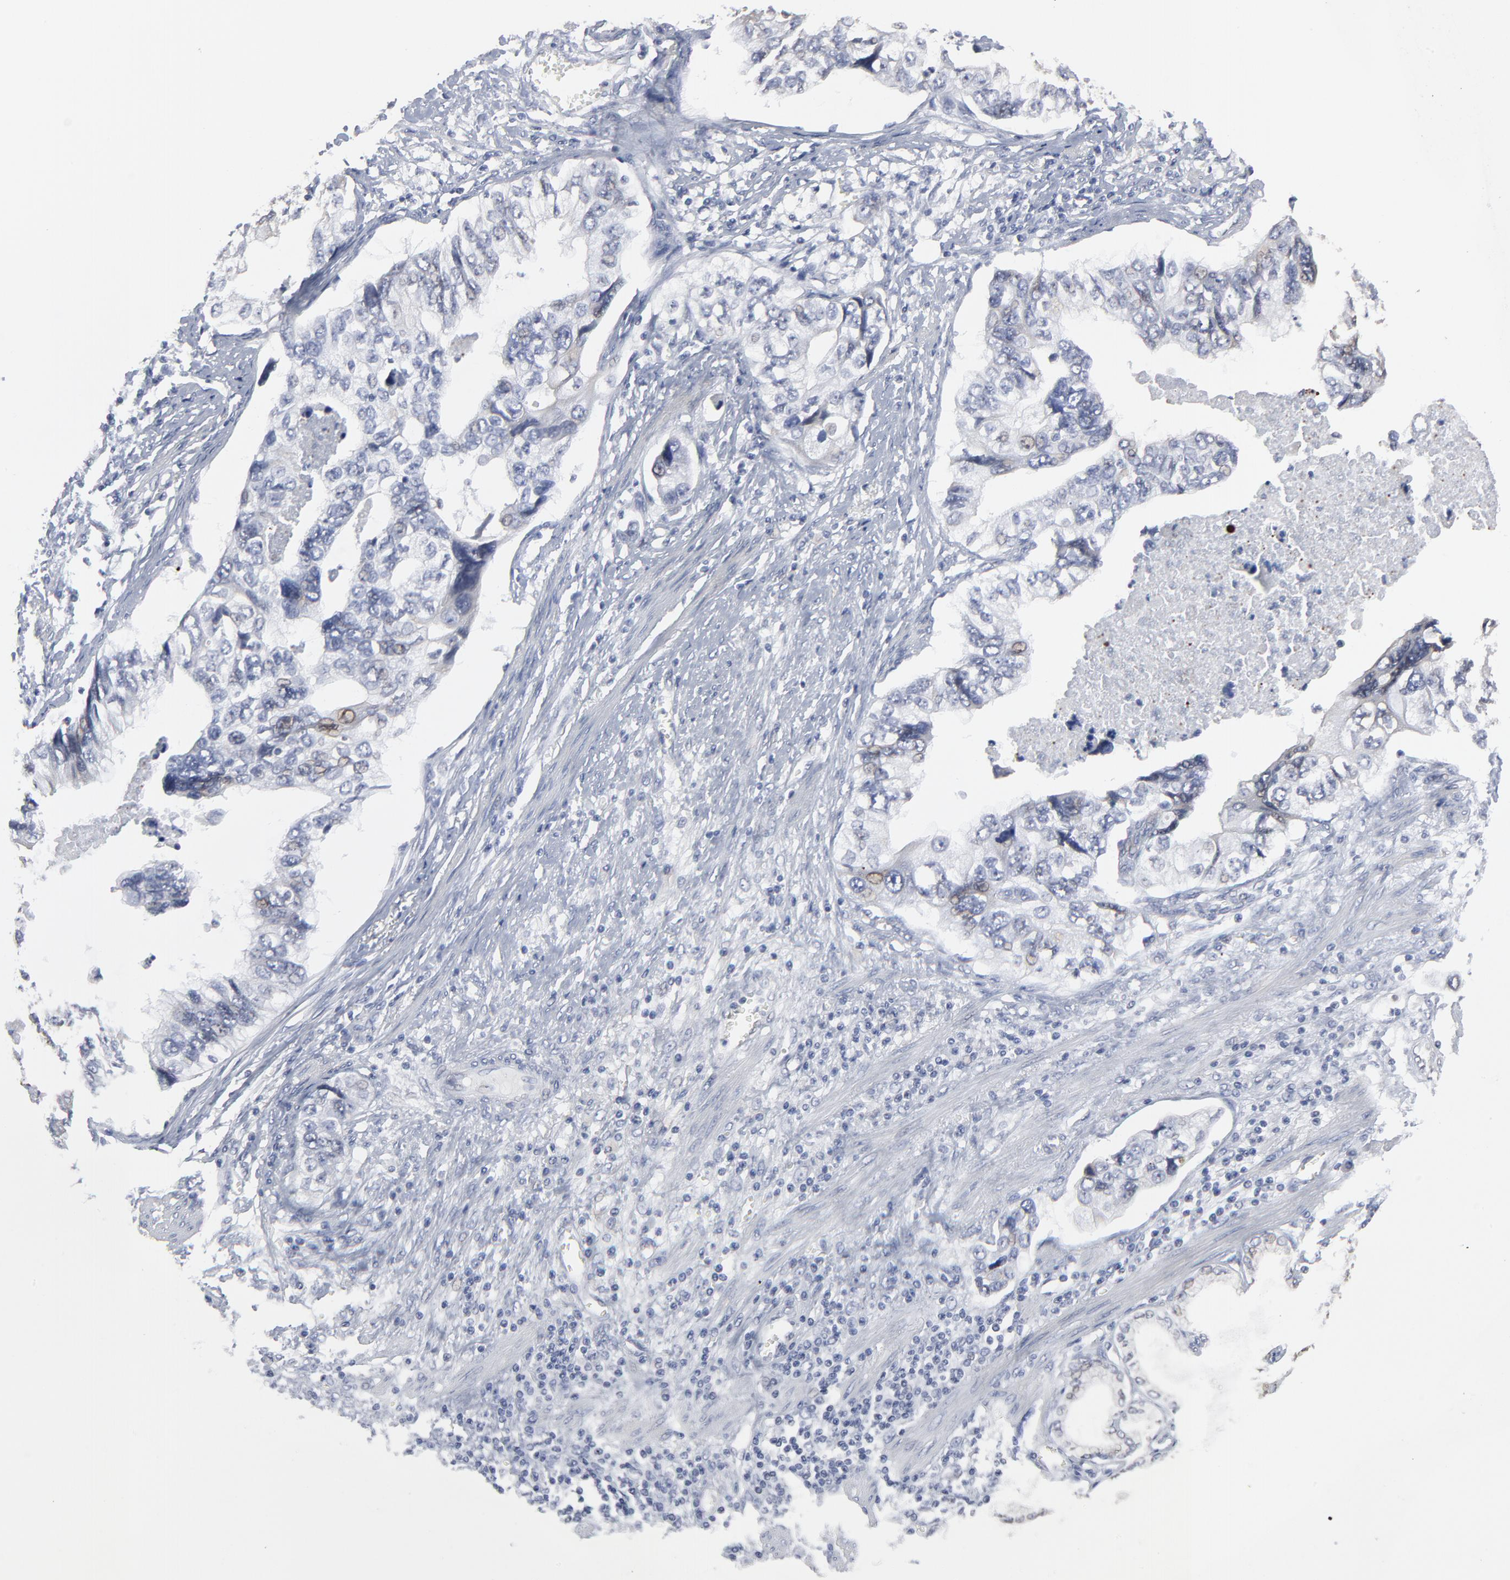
{"staining": {"intensity": "negative", "quantity": "none", "location": "none"}, "tissue": "stomach cancer", "cell_type": "Tumor cells", "image_type": "cancer", "snomed": [{"axis": "morphology", "description": "Adenocarcinoma, NOS"}, {"axis": "topography", "description": "Pancreas"}, {"axis": "topography", "description": "Stomach, upper"}], "caption": "Immunohistochemistry (IHC) of stomach cancer (adenocarcinoma) shows no expression in tumor cells.", "gene": "SYNE2", "patient": {"sex": "male", "age": 77}}